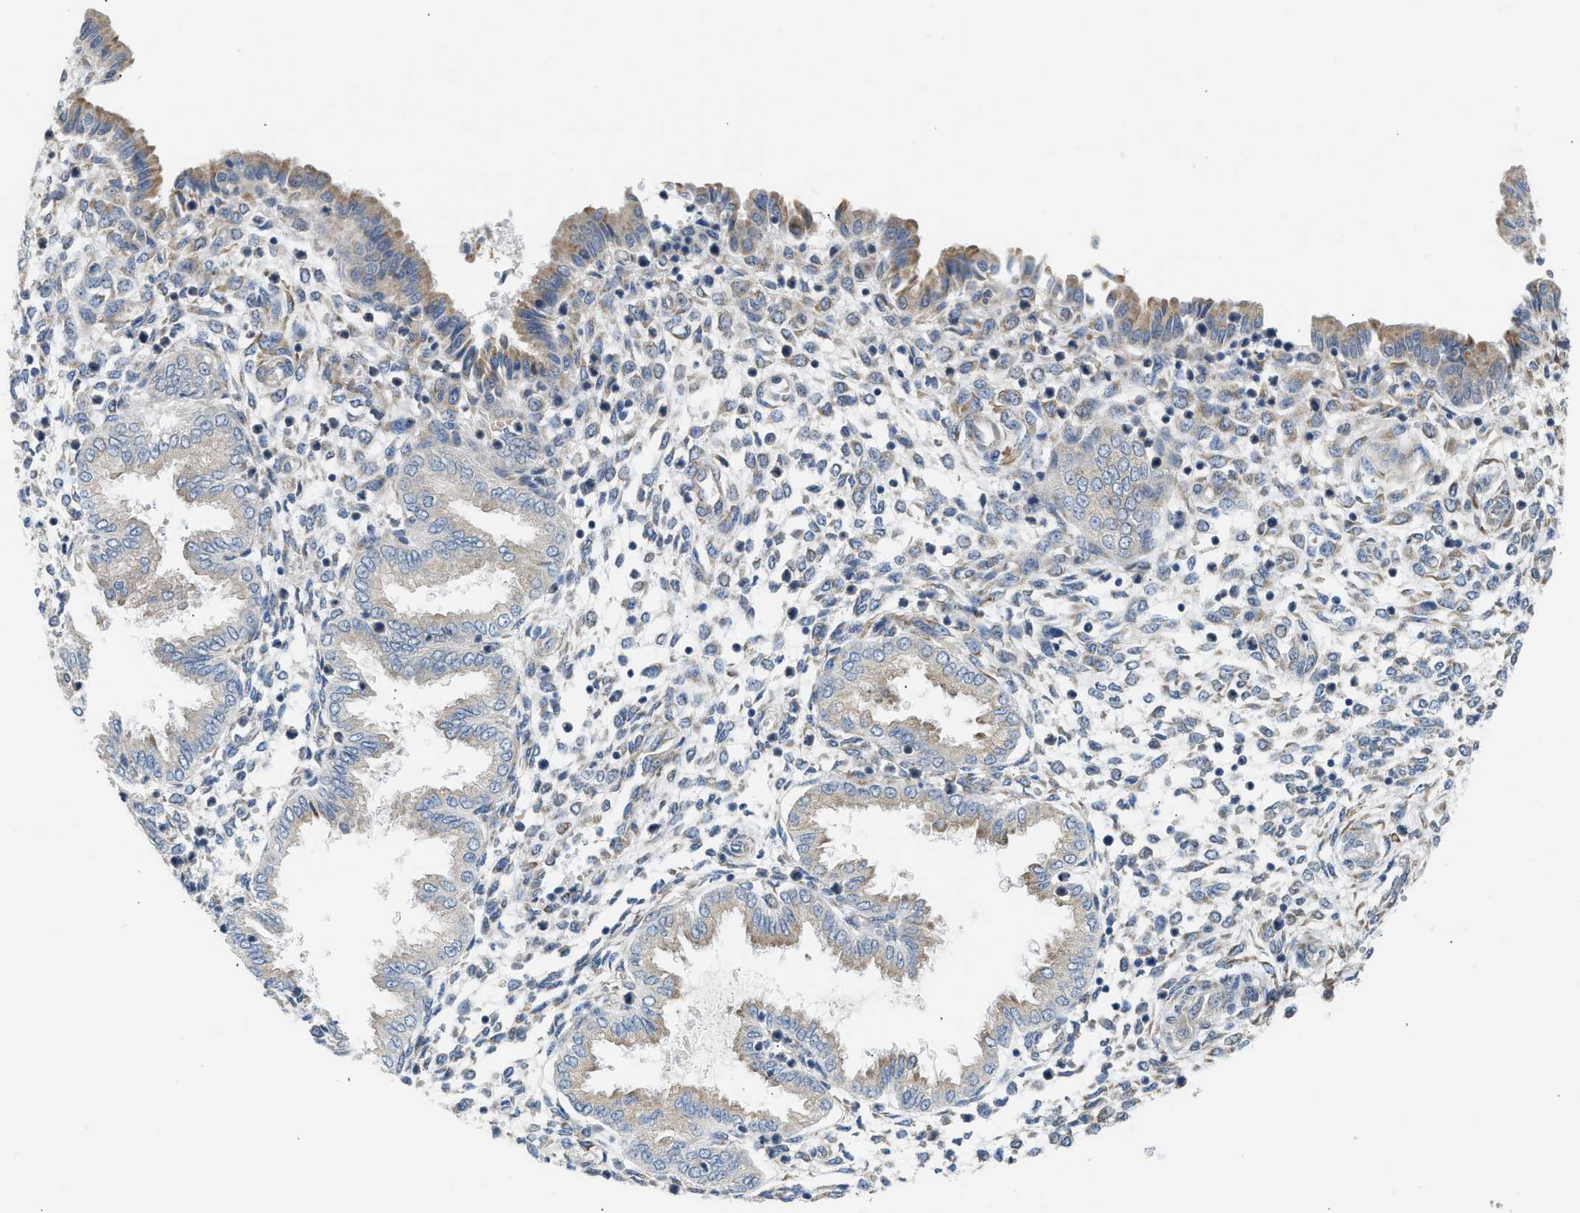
{"staining": {"intensity": "weak", "quantity": "25%-75%", "location": "cytoplasmic/membranous"}, "tissue": "endometrium", "cell_type": "Cells in endometrial stroma", "image_type": "normal", "snomed": [{"axis": "morphology", "description": "Normal tissue, NOS"}, {"axis": "topography", "description": "Endometrium"}], "caption": "Cells in endometrial stroma demonstrate low levels of weak cytoplasmic/membranous positivity in about 25%-75% of cells in unremarkable human endometrium.", "gene": "KCNC2", "patient": {"sex": "female", "age": 33}}